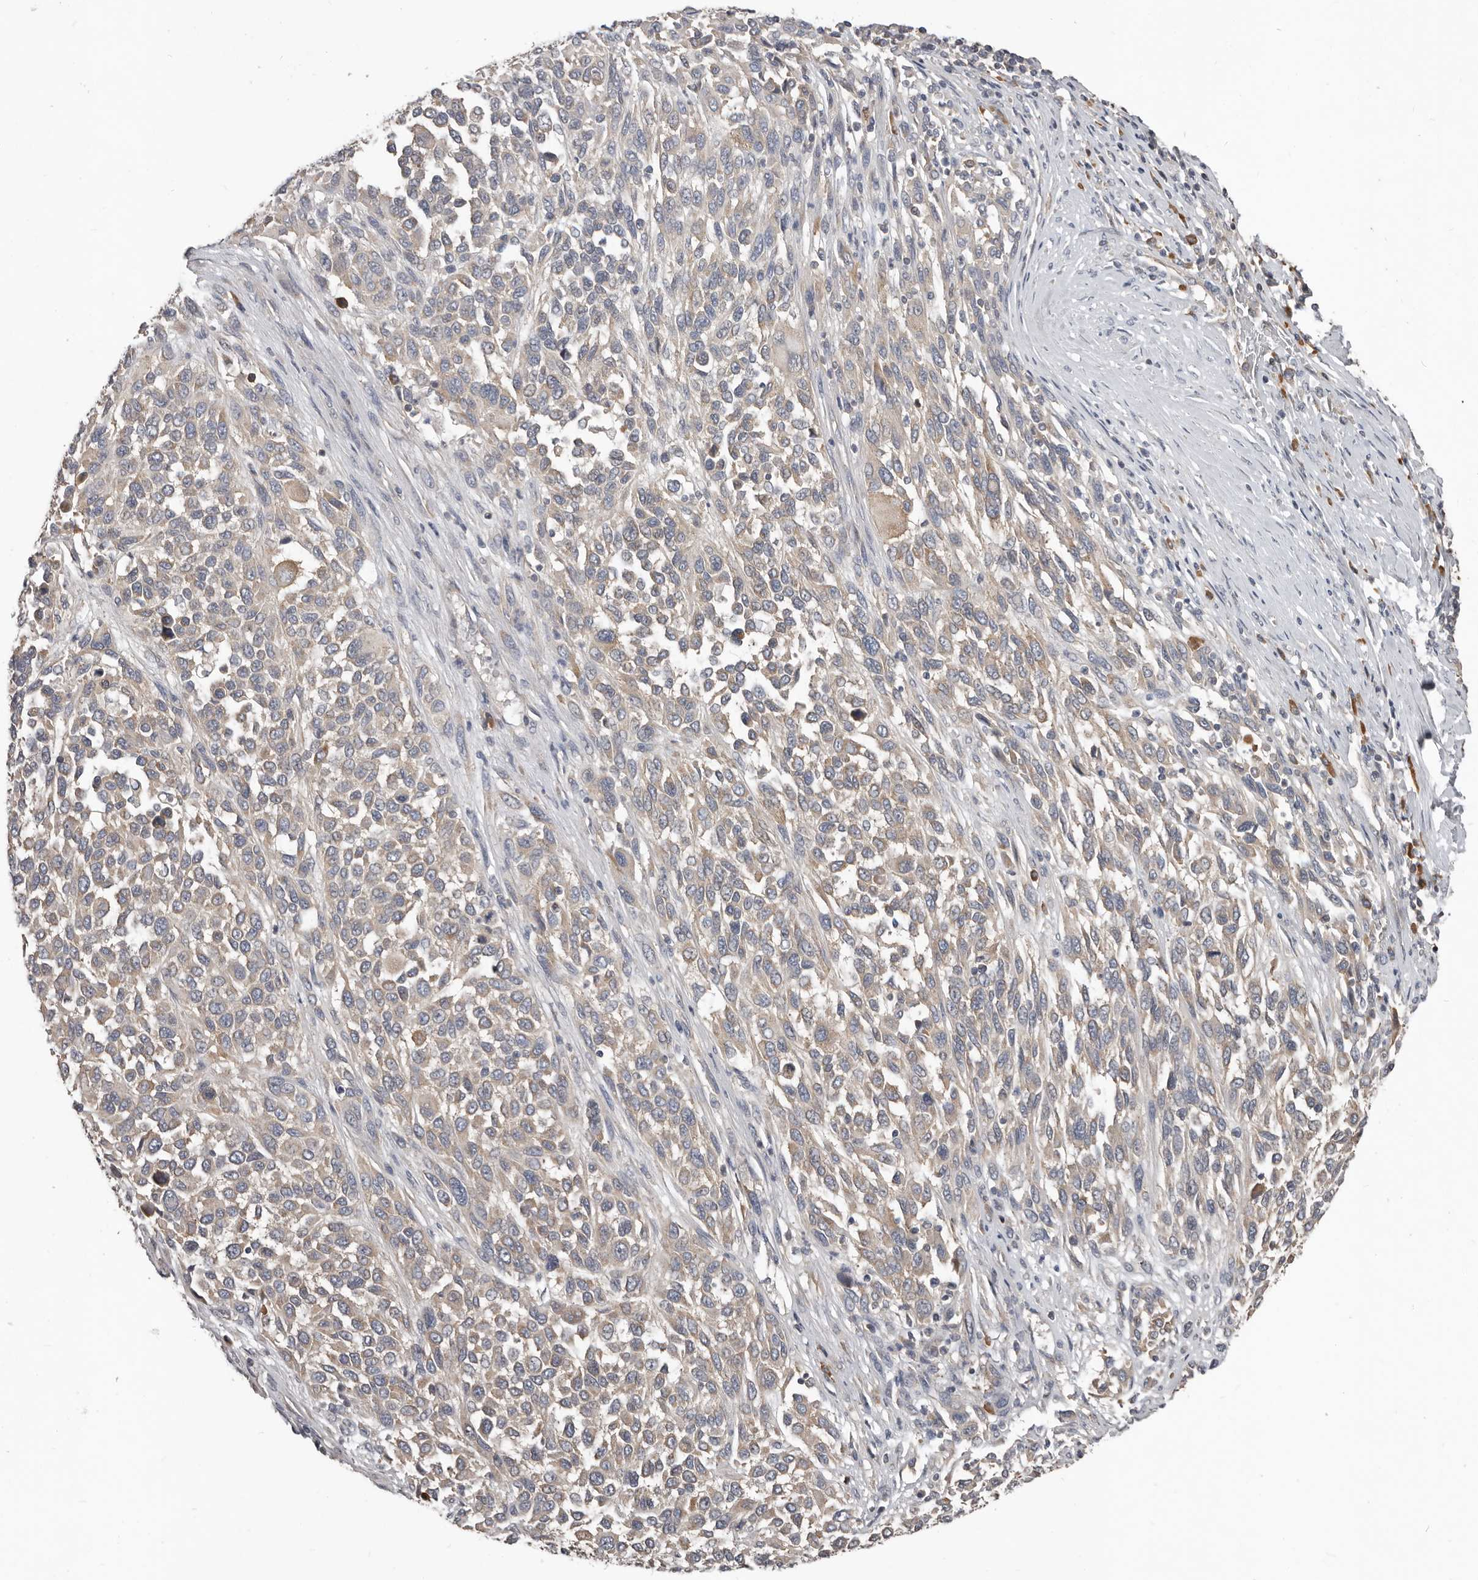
{"staining": {"intensity": "moderate", "quantity": "25%-75%", "location": "cytoplasmic/membranous"}, "tissue": "melanoma", "cell_type": "Tumor cells", "image_type": "cancer", "snomed": [{"axis": "morphology", "description": "Malignant melanoma, Metastatic site"}, {"axis": "topography", "description": "Lymph node"}], "caption": "This histopathology image displays IHC staining of human malignant melanoma (metastatic site), with medium moderate cytoplasmic/membranous expression in about 25%-75% of tumor cells.", "gene": "AKNAD1", "patient": {"sex": "male", "age": 61}}